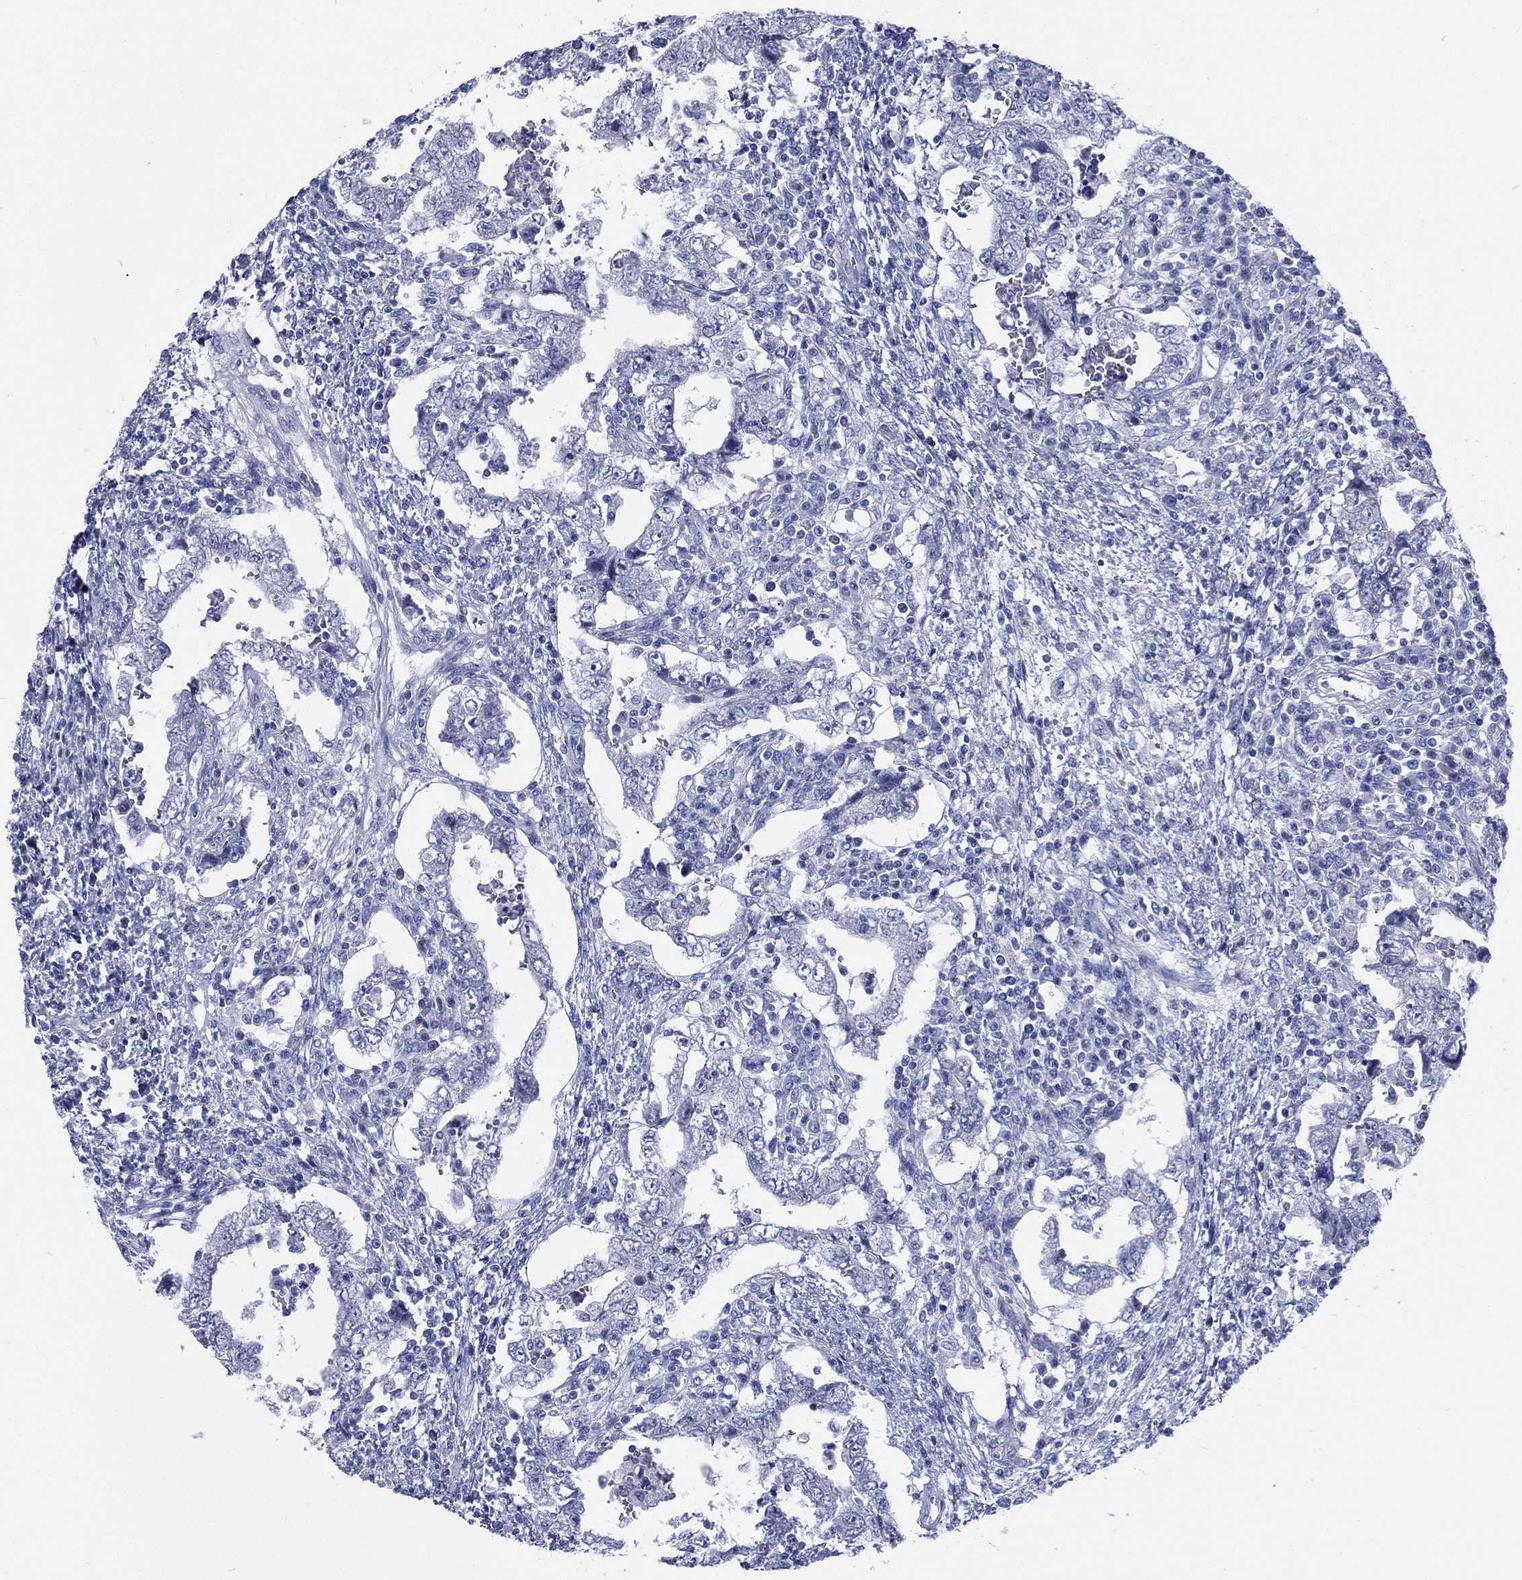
{"staining": {"intensity": "negative", "quantity": "none", "location": "none"}, "tissue": "testis cancer", "cell_type": "Tumor cells", "image_type": "cancer", "snomed": [{"axis": "morphology", "description": "Carcinoma, Embryonal, NOS"}, {"axis": "topography", "description": "Testis"}], "caption": "This is an immunohistochemistry (IHC) histopathology image of testis cancer (embryonal carcinoma). There is no expression in tumor cells.", "gene": "RSPH4A", "patient": {"sex": "male", "age": 26}}